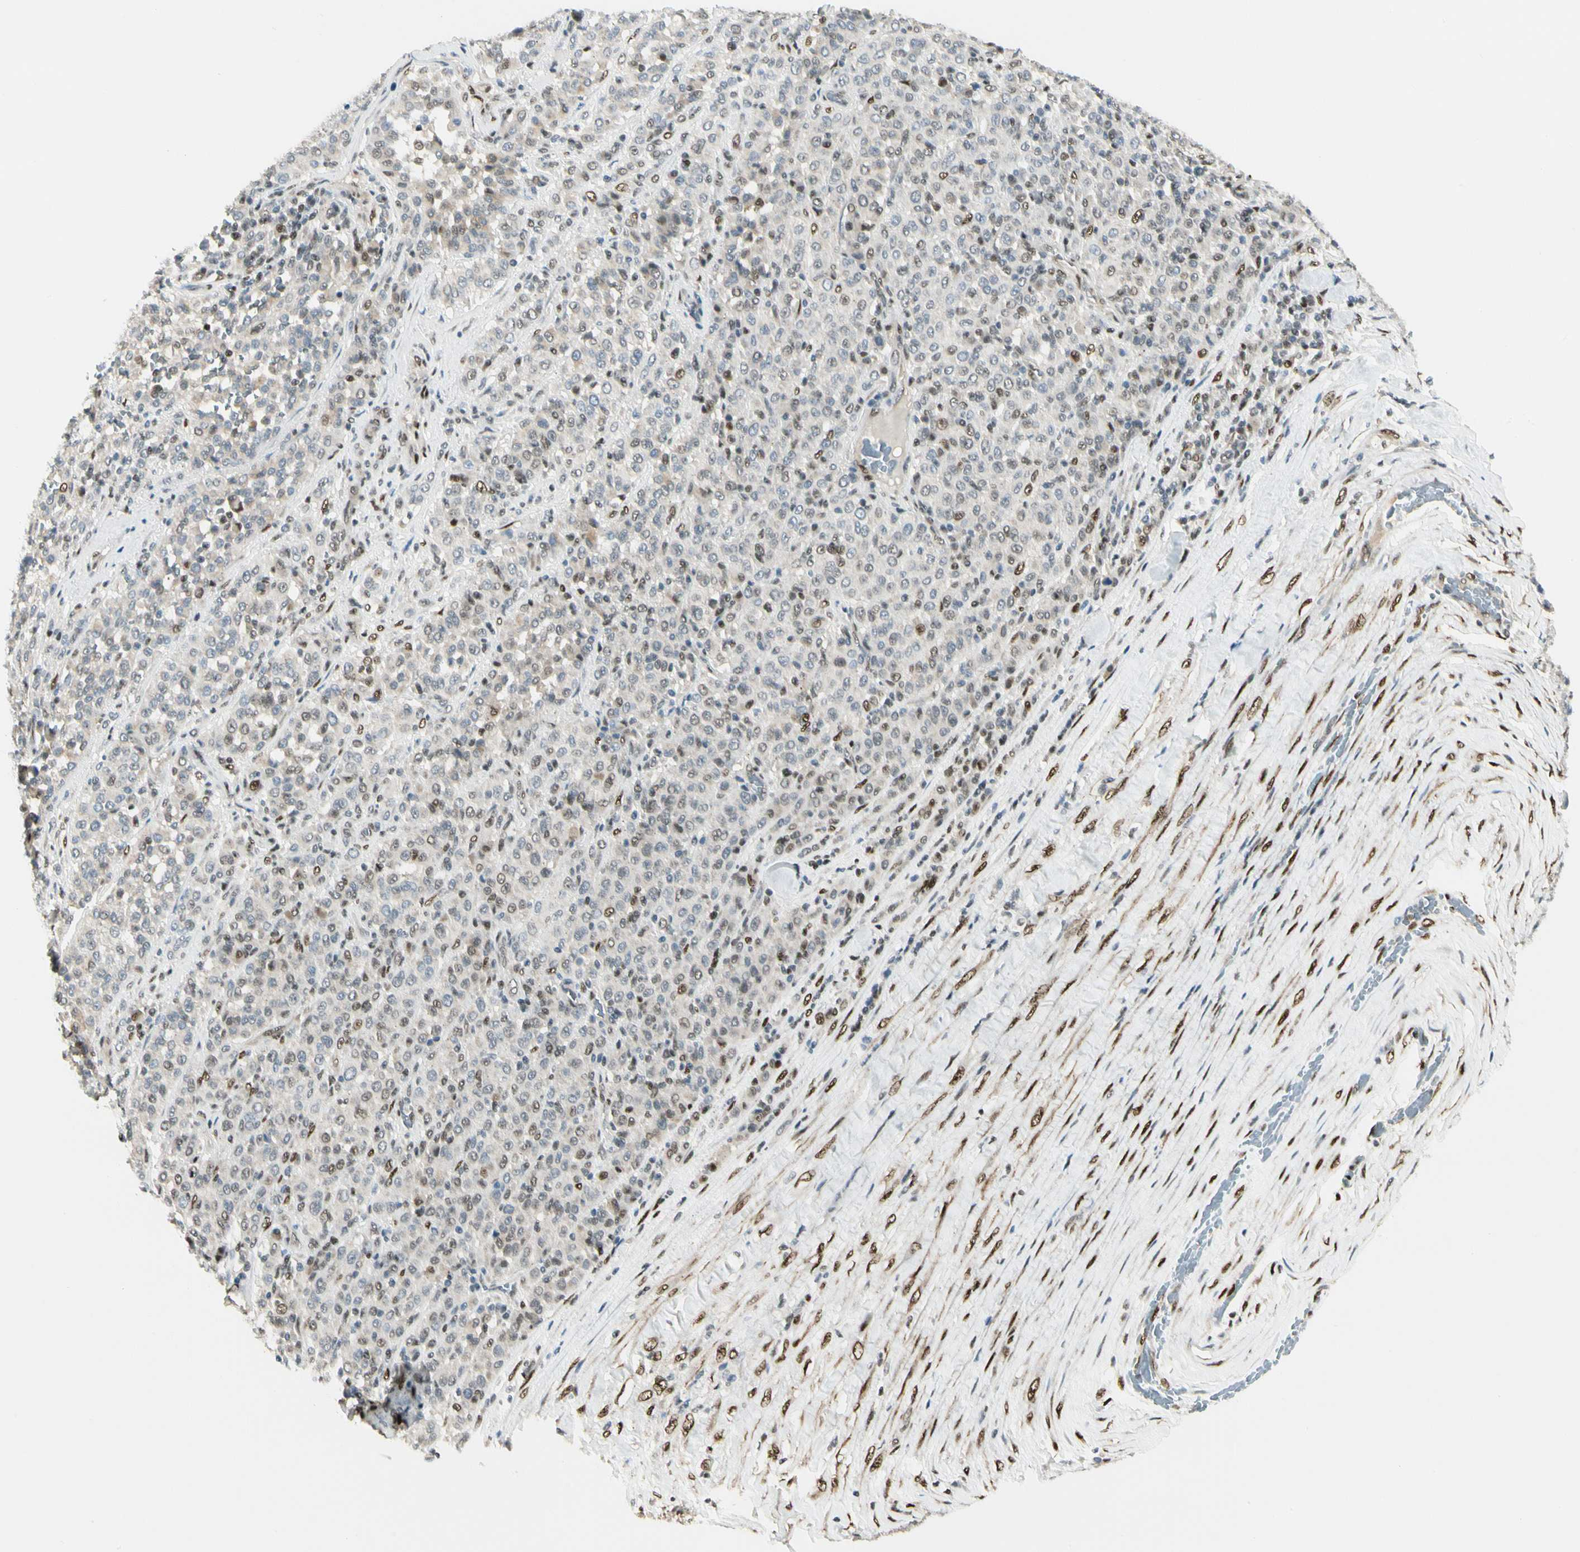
{"staining": {"intensity": "moderate", "quantity": "25%-75%", "location": "cytoplasmic/membranous,nuclear"}, "tissue": "melanoma", "cell_type": "Tumor cells", "image_type": "cancer", "snomed": [{"axis": "morphology", "description": "Malignant melanoma, Metastatic site"}, {"axis": "topography", "description": "Pancreas"}], "caption": "Melanoma was stained to show a protein in brown. There is medium levels of moderate cytoplasmic/membranous and nuclear positivity in about 25%-75% of tumor cells.", "gene": "ATXN1", "patient": {"sex": "female", "age": 30}}